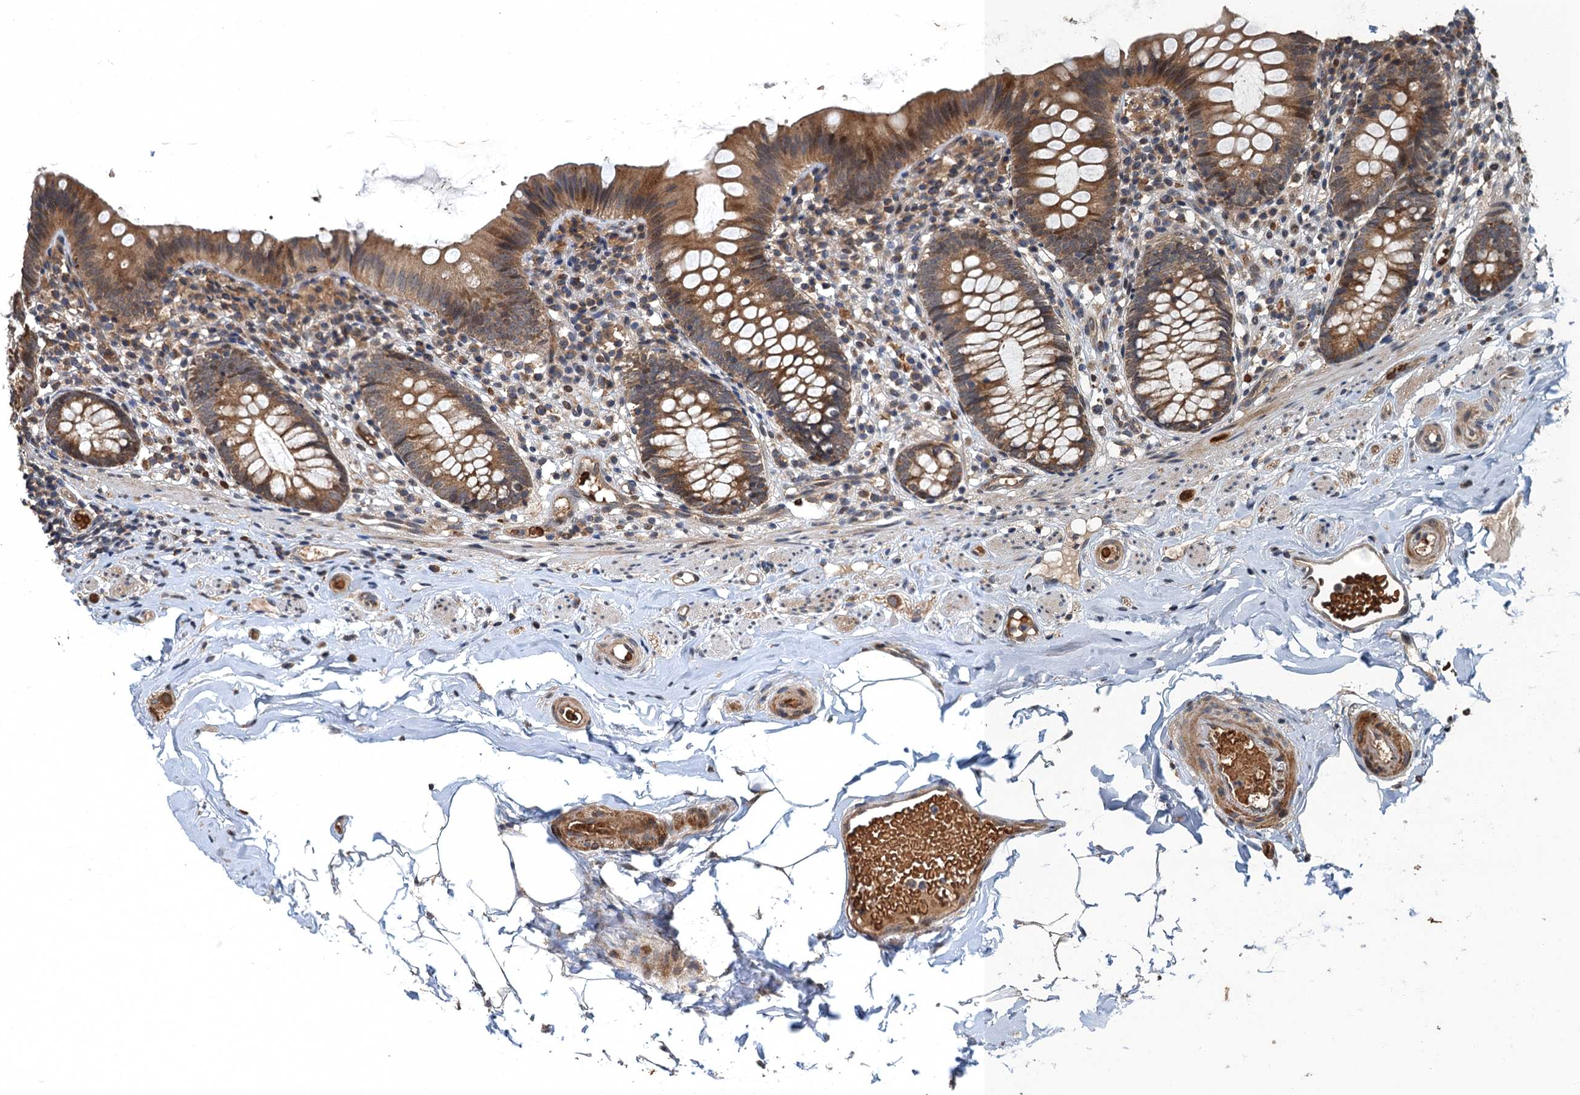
{"staining": {"intensity": "moderate", "quantity": ">75%", "location": "cytoplasmic/membranous"}, "tissue": "appendix", "cell_type": "Glandular cells", "image_type": "normal", "snomed": [{"axis": "morphology", "description": "Normal tissue, NOS"}, {"axis": "topography", "description": "Appendix"}], "caption": "Appendix stained with a brown dye exhibits moderate cytoplasmic/membranous positive positivity in about >75% of glandular cells.", "gene": "SNX32", "patient": {"sex": "male", "age": 55}}